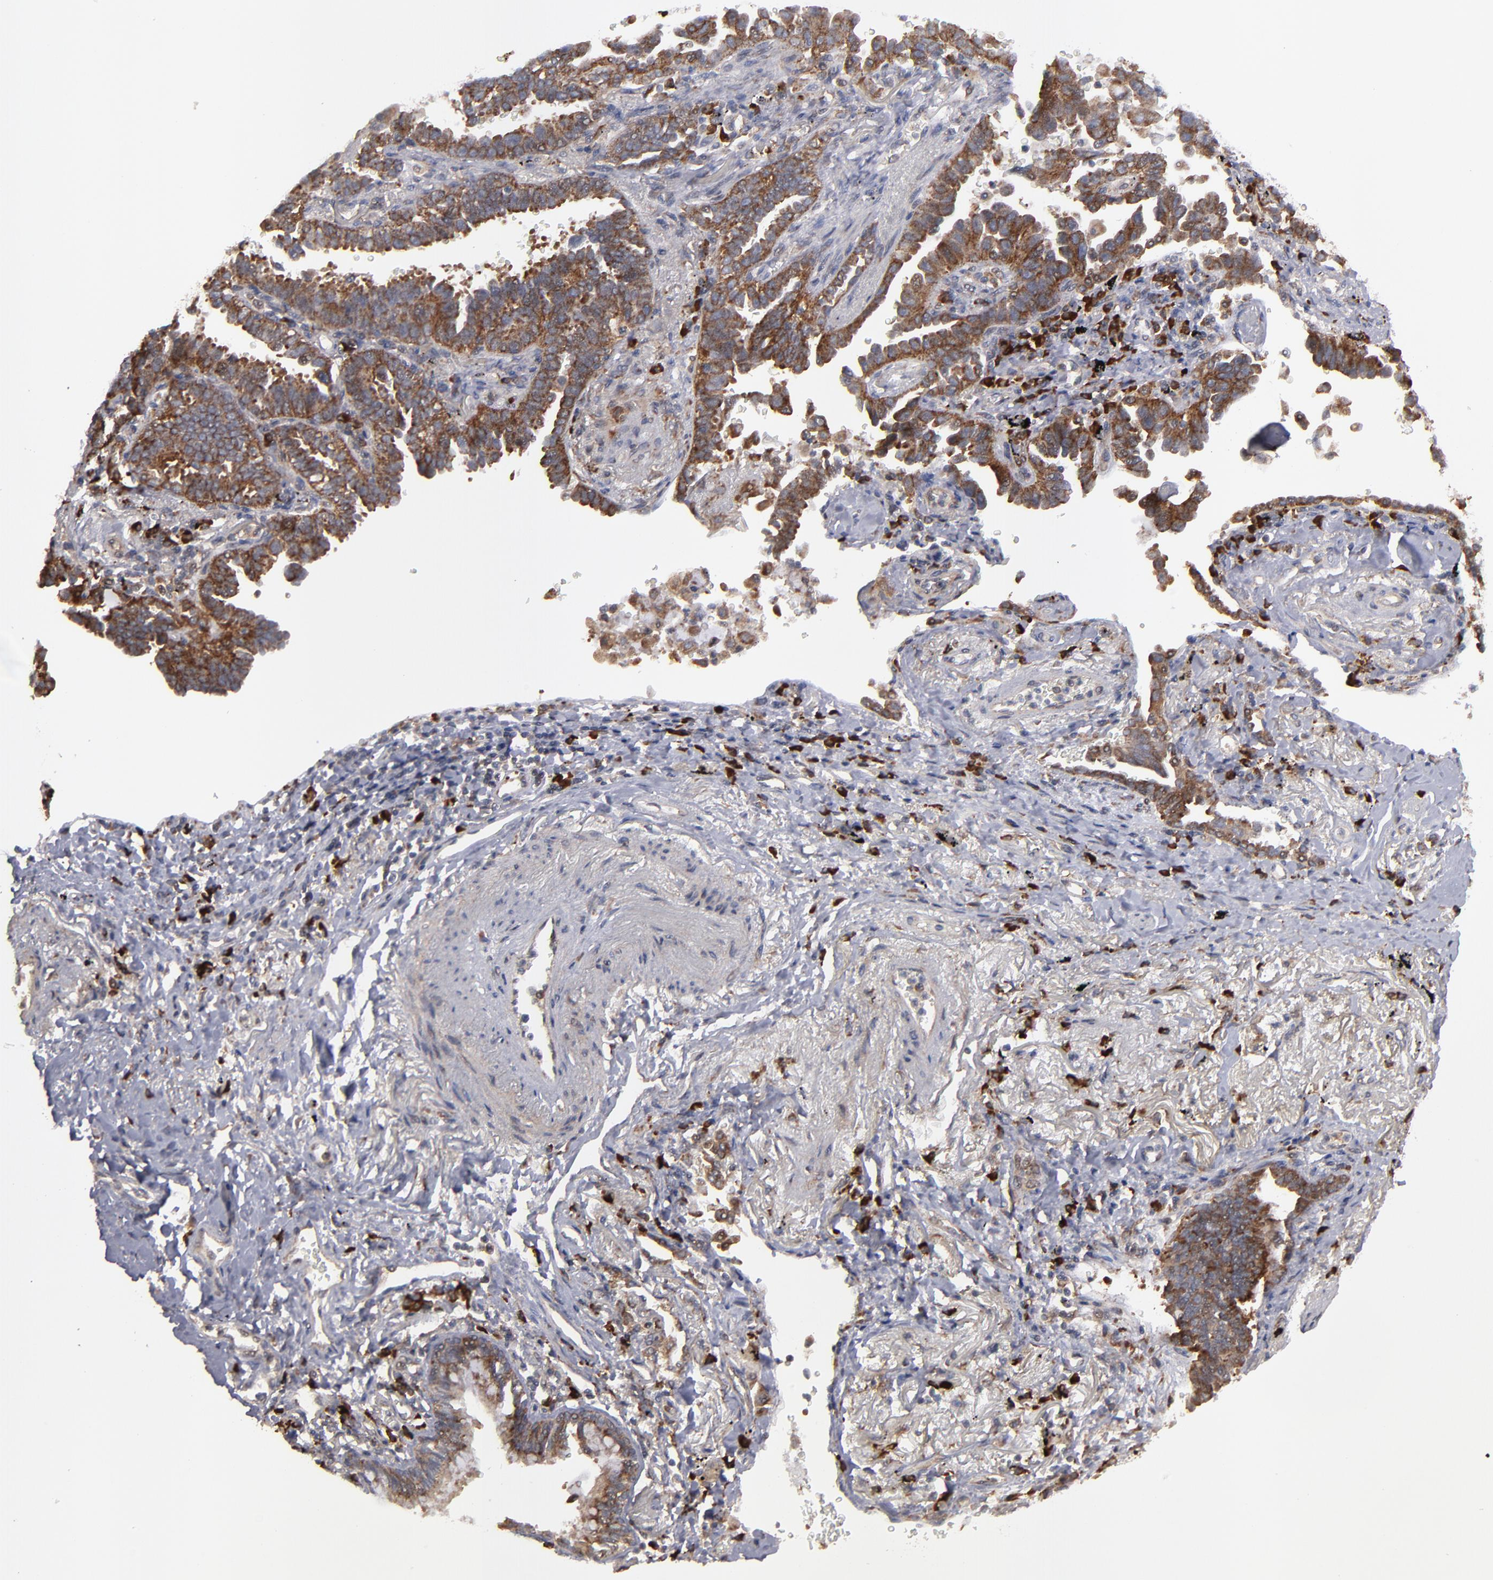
{"staining": {"intensity": "moderate", "quantity": ">75%", "location": "cytoplasmic/membranous"}, "tissue": "lung cancer", "cell_type": "Tumor cells", "image_type": "cancer", "snomed": [{"axis": "morphology", "description": "Adenocarcinoma, NOS"}, {"axis": "topography", "description": "Lung"}], "caption": "Immunohistochemistry image of neoplastic tissue: lung cancer stained using IHC exhibits medium levels of moderate protein expression localized specifically in the cytoplasmic/membranous of tumor cells, appearing as a cytoplasmic/membranous brown color.", "gene": "SND1", "patient": {"sex": "female", "age": 64}}